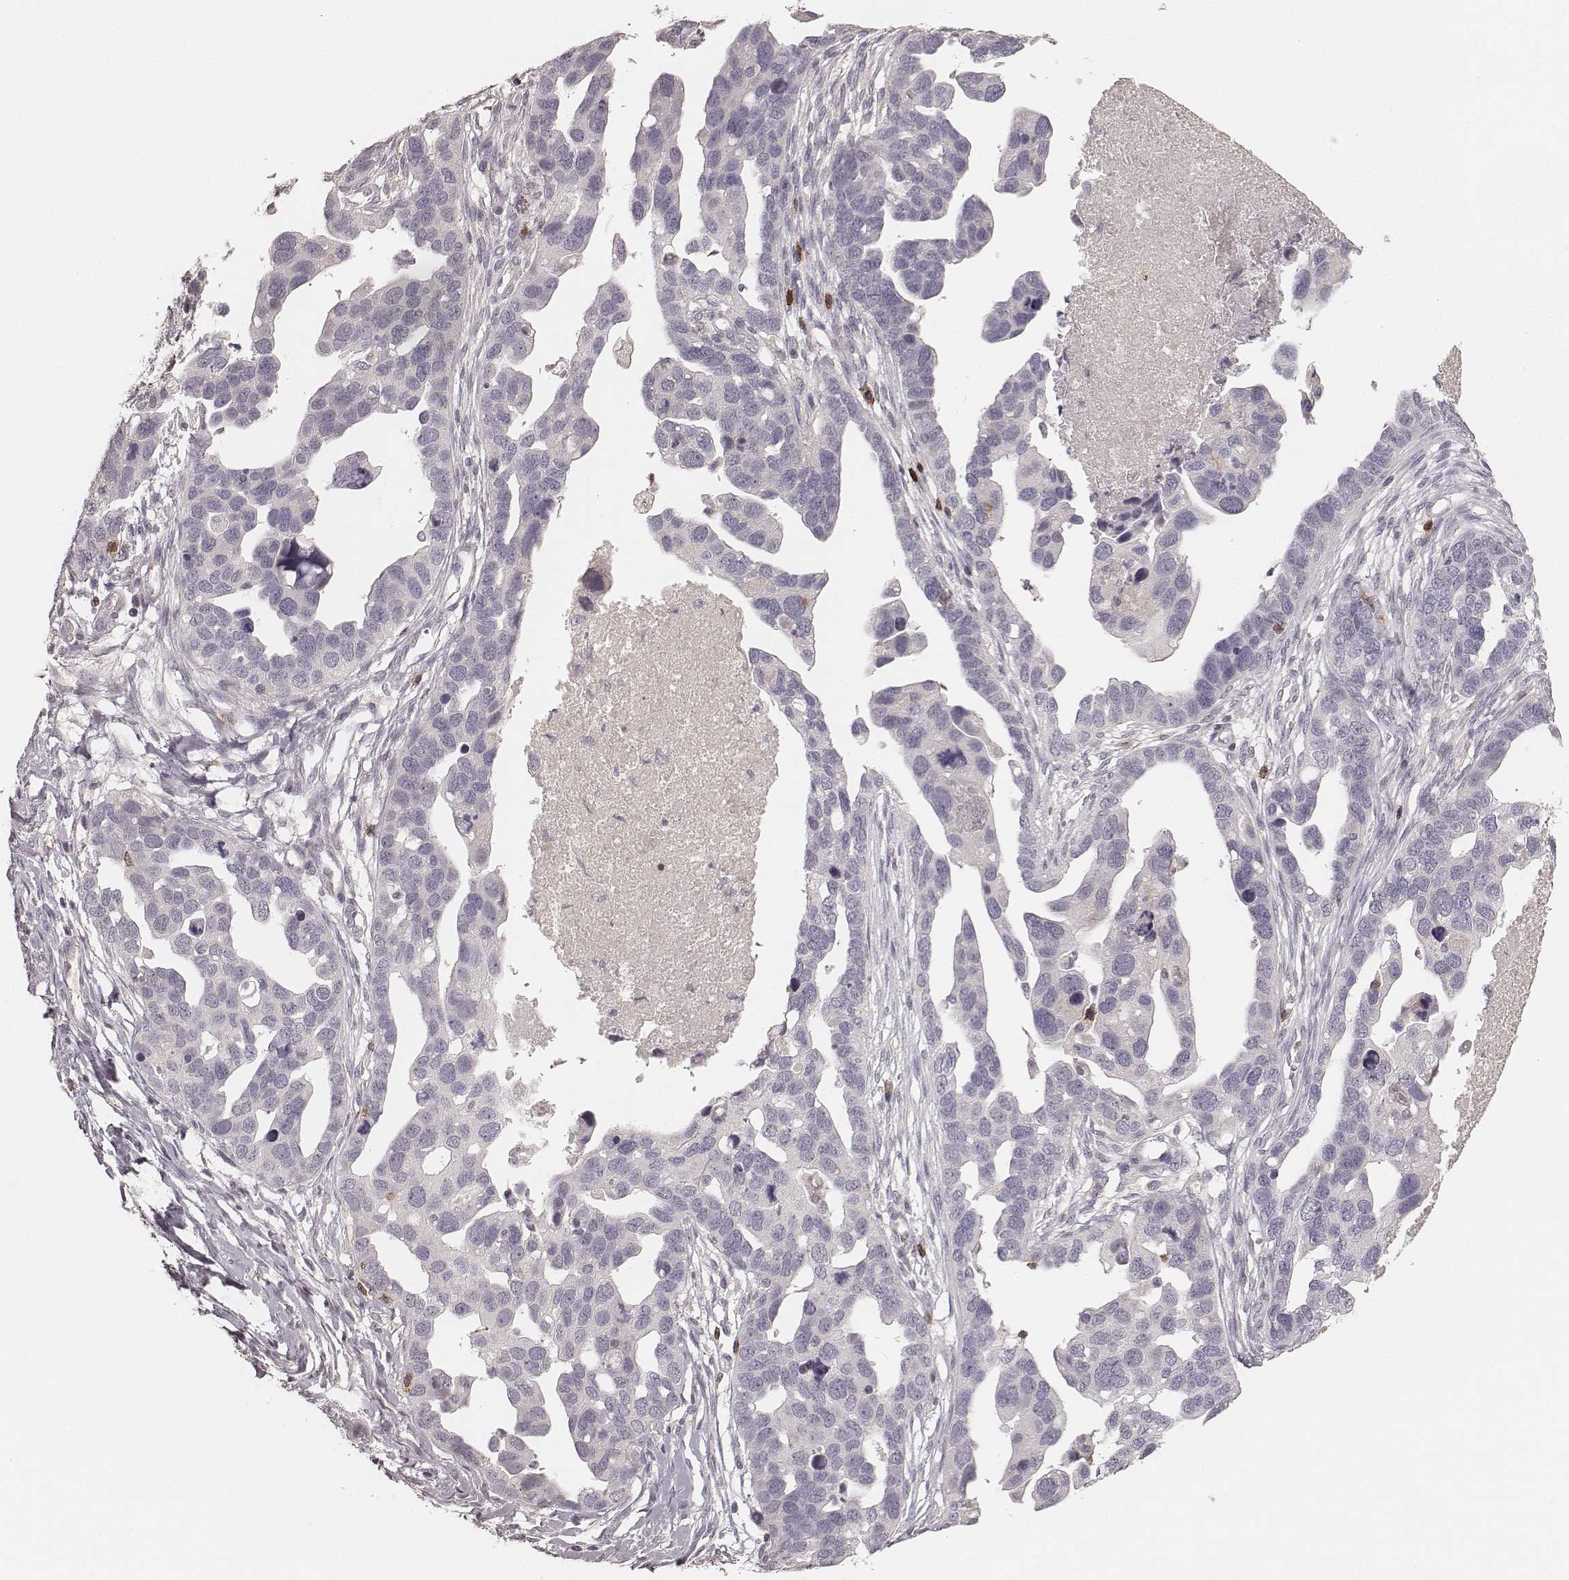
{"staining": {"intensity": "negative", "quantity": "none", "location": "none"}, "tissue": "ovarian cancer", "cell_type": "Tumor cells", "image_type": "cancer", "snomed": [{"axis": "morphology", "description": "Cystadenocarcinoma, serous, NOS"}, {"axis": "topography", "description": "Ovary"}], "caption": "DAB immunohistochemical staining of human serous cystadenocarcinoma (ovarian) exhibits no significant staining in tumor cells.", "gene": "CD8A", "patient": {"sex": "female", "age": 54}}